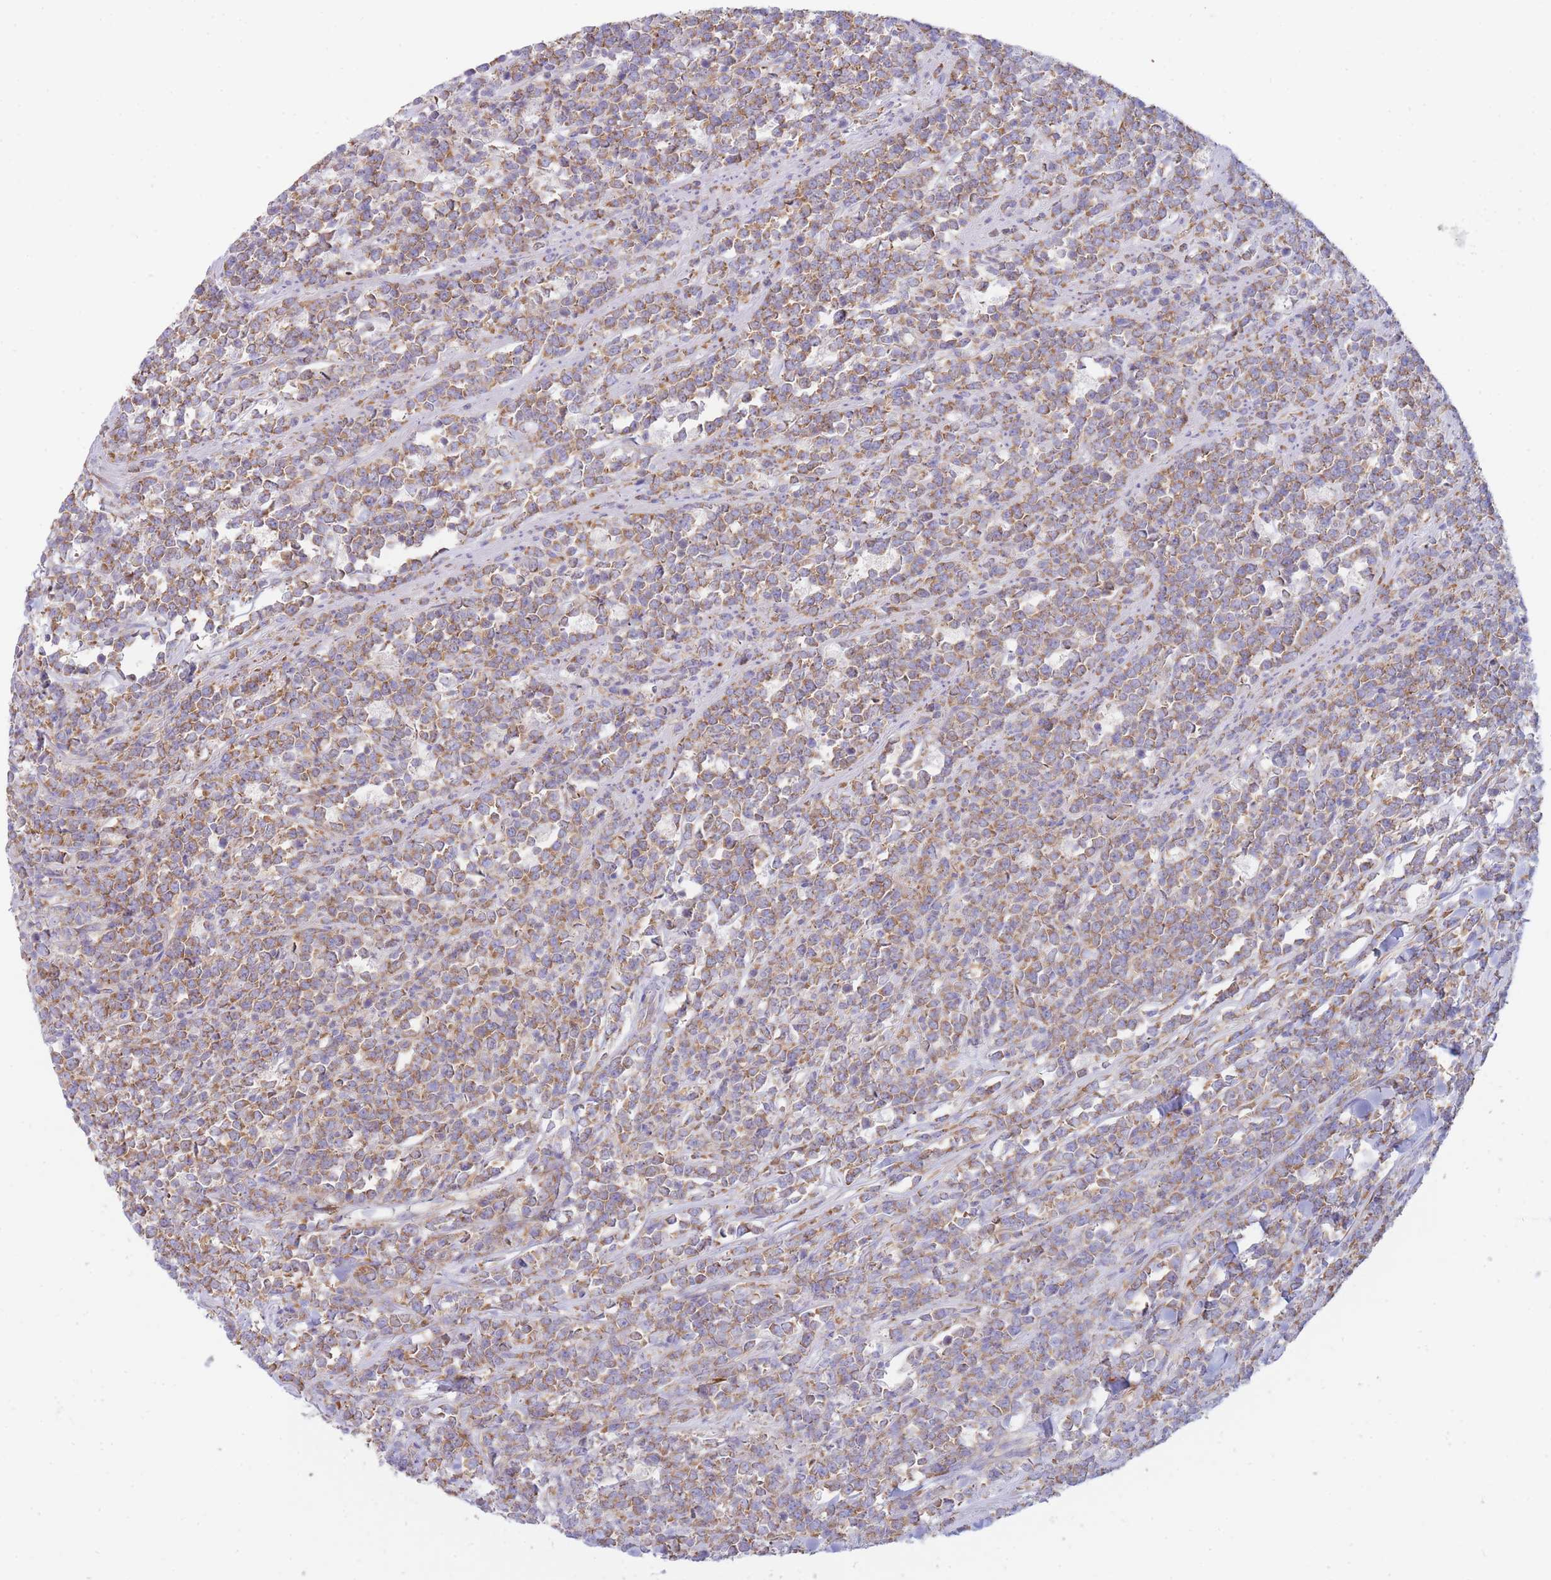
{"staining": {"intensity": "moderate", "quantity": "25%-75%", "location": "cytoplasmic/membranous"}, "tissue": "lymphoma", "cell_type": "Tumor cells", "image_type": "cancer", "snomed": [{"axis": "morphology", "description": "Malignant lymphoma, non-Hodgkin's type, High grade"}, {"axis": "topography", "description": "Small intestine"}, {"axis": "topography", "description": "Colon"}], "caption": "Human lymphoma stained with a protein marker demonstrates moderate staining in tumor cells.", "gene": "SH2B2", "patient": {"sex": "male", "age": 8}}